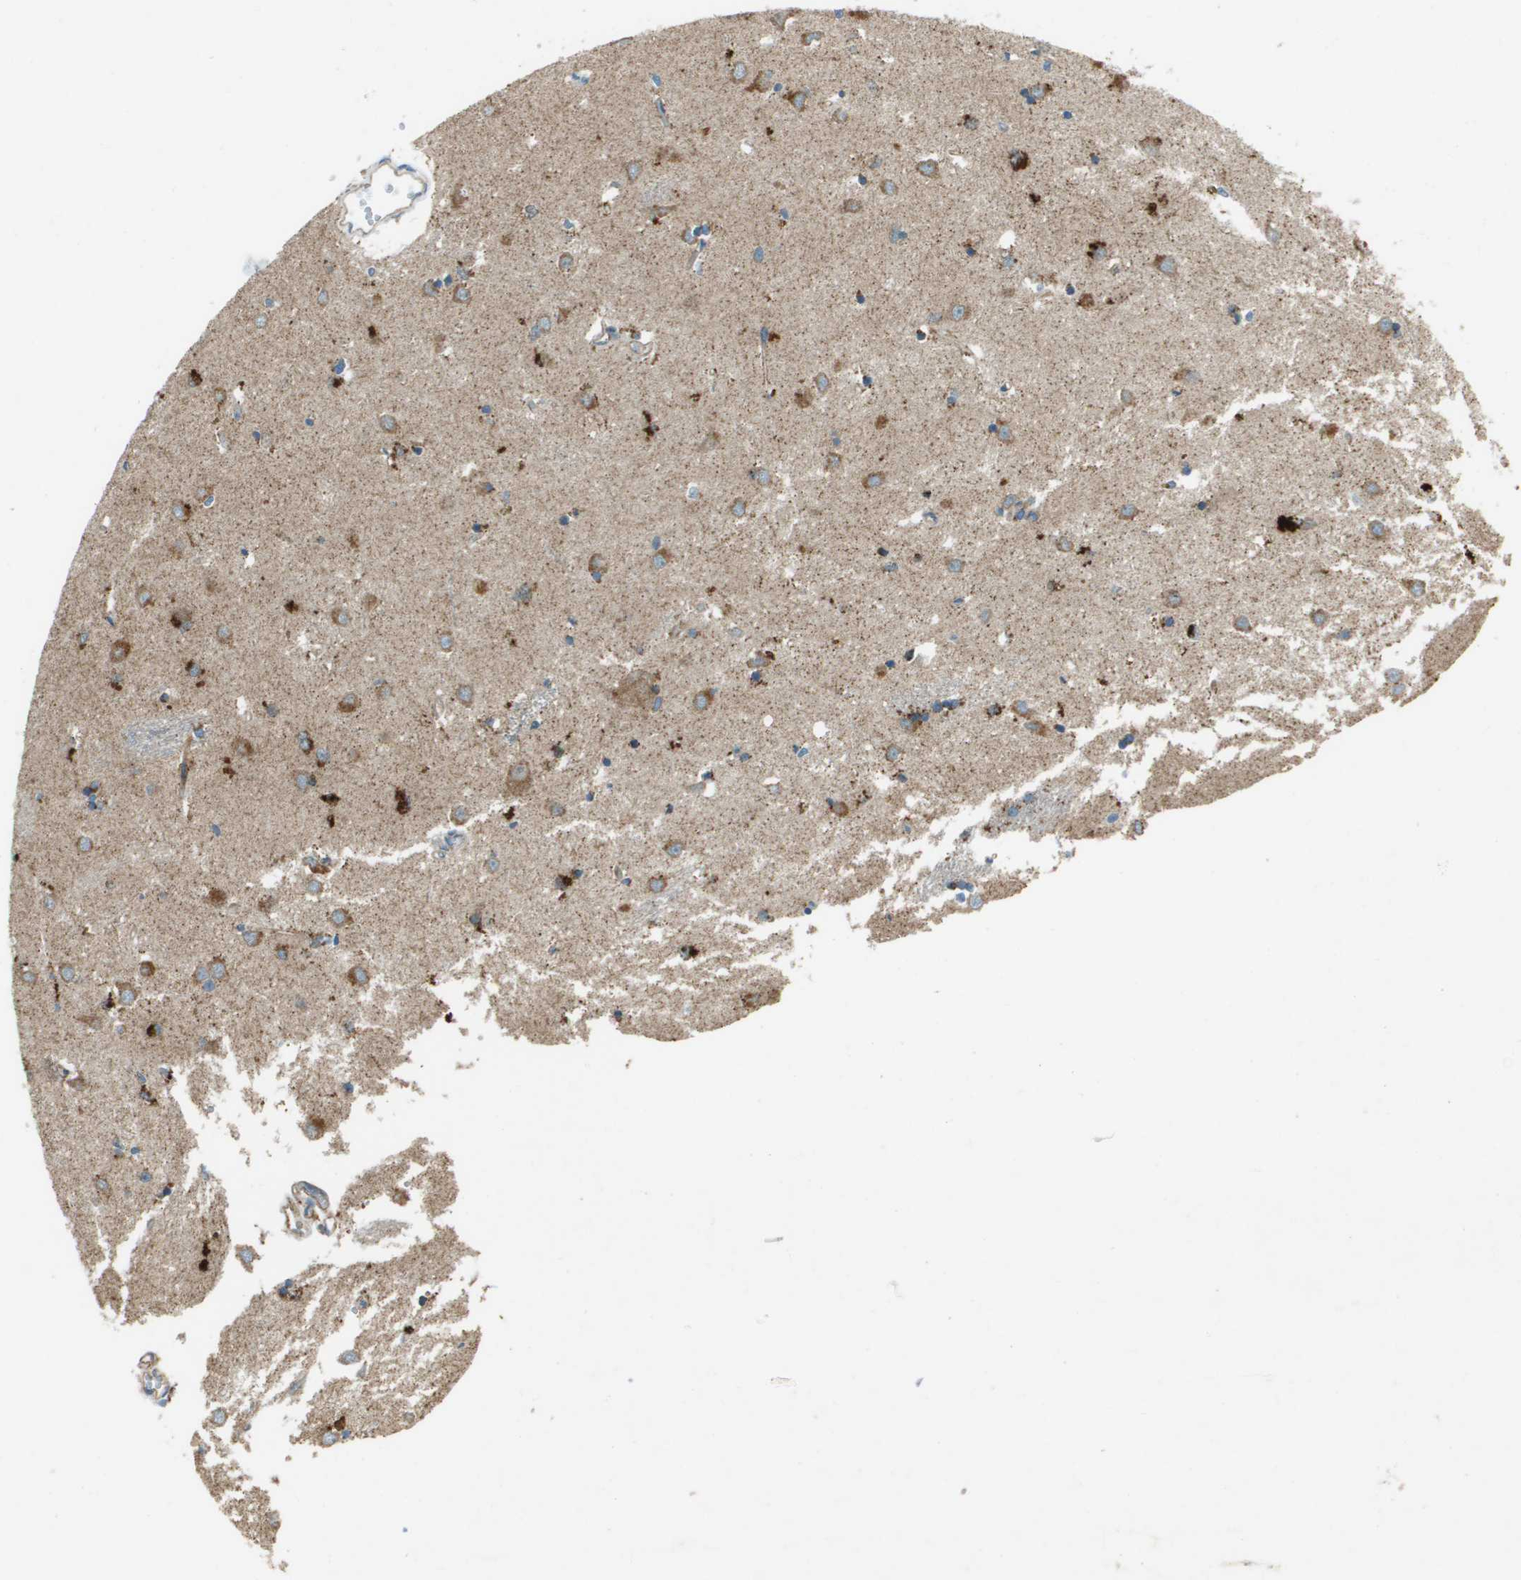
{"staining": {"intensity": "moderate", "quantity": "25%-75%", "location": "cytoplasmic/membranous"}, "tissue": "caudate", "cell_type": "Glial cells", "image_type": "normal", "snomed": [{"axis": "morphology", "description": "Normal tissue, NOS"}, {"axis": "topography", "description": "Lateral ventricle wall"}], "caption": "This is a histology image of immunohistochemistry staining of unremarkable caudate, which shows moderate positivity in the cytoplasmic/membranous of glial cells.", "gene": "MIGA1", "patient": {"sex": "female", "age": 19}}